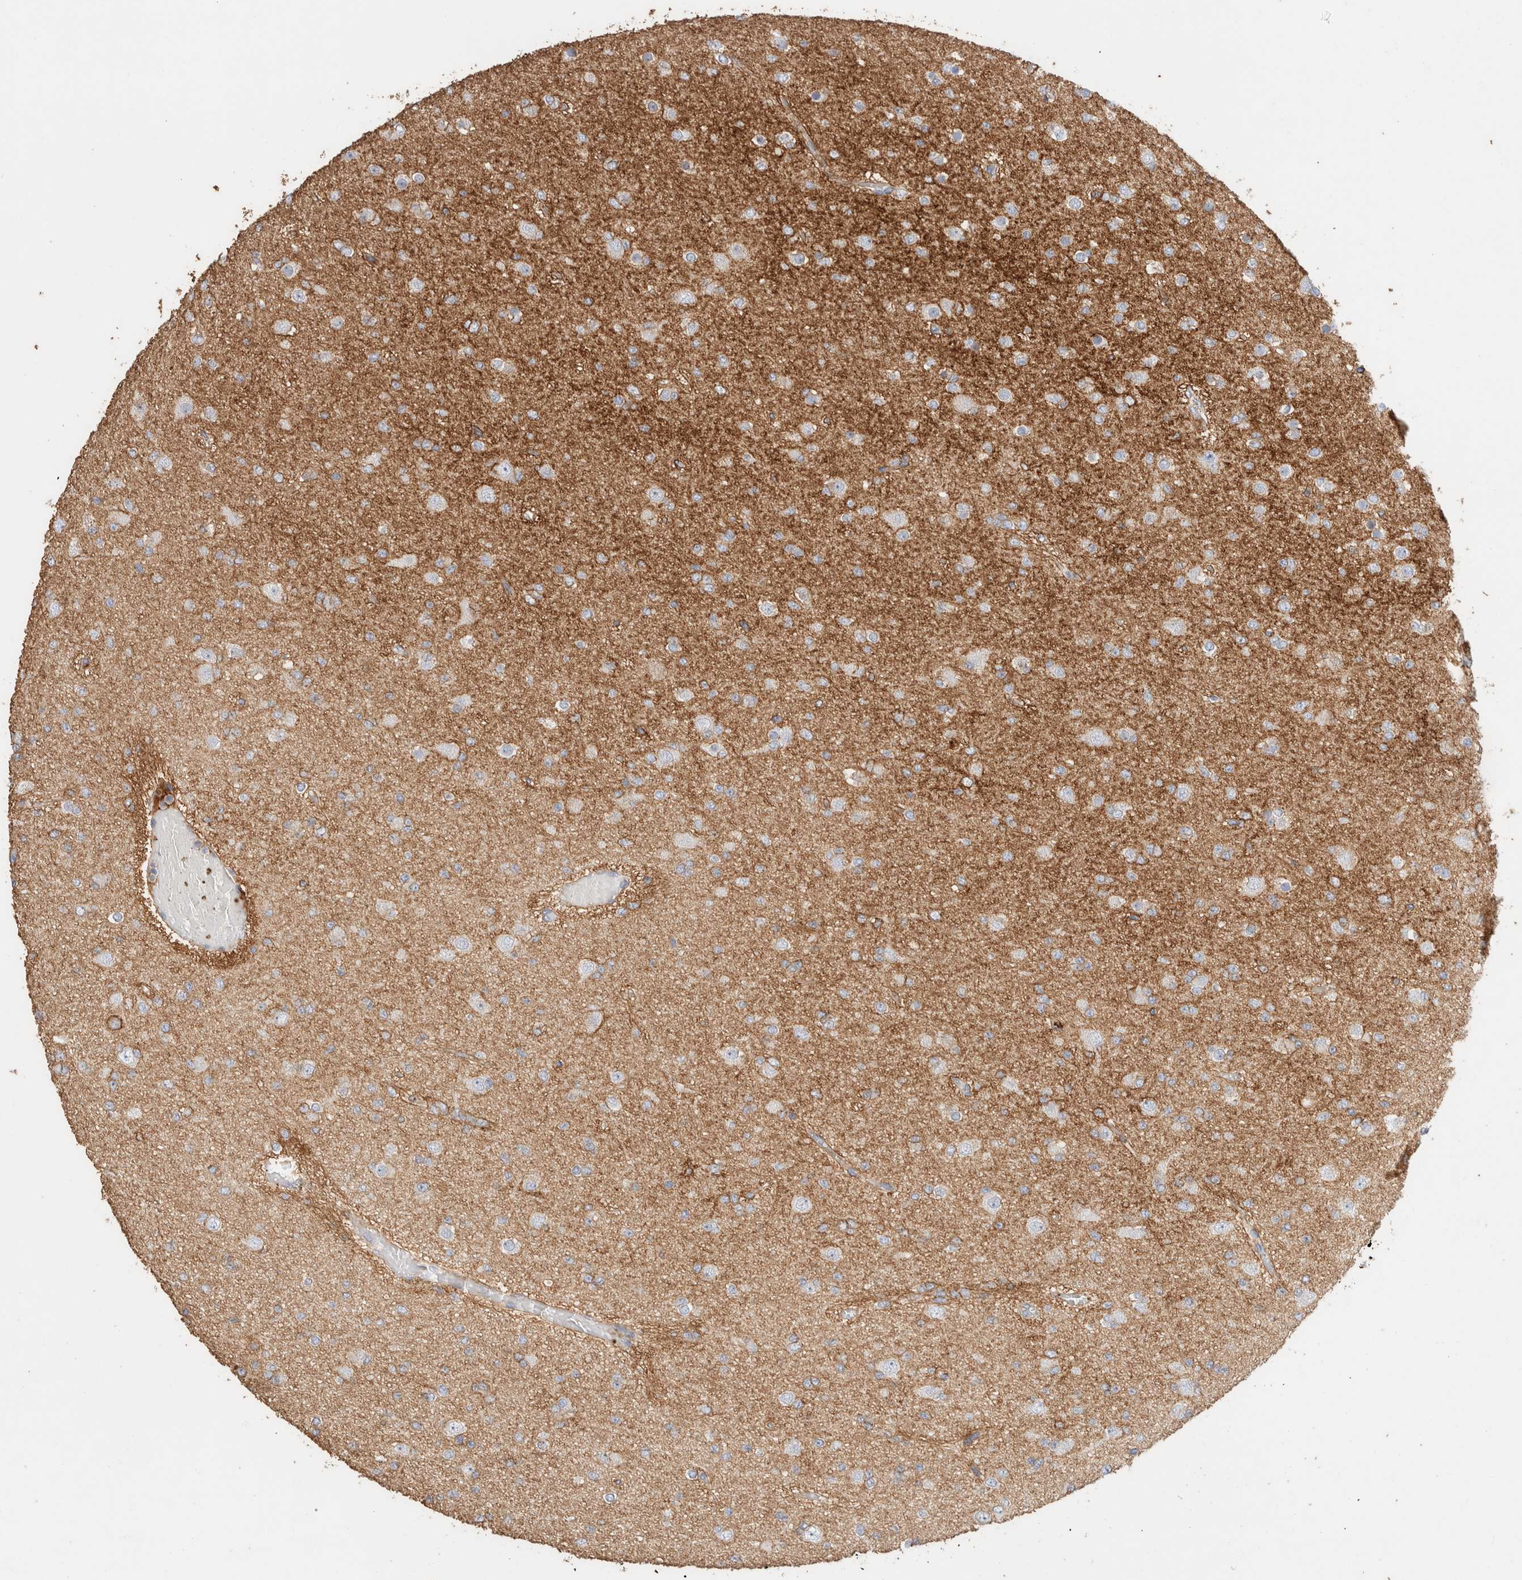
{"staining": {"intensity": "negative", "quantity": "none", "location": "none"}, "tissue": "glioma", "cell_type": "Tumor cells", "image_type": "cancer", "snomed": [{"axis": "morphology", "description": "Glioma, malignant, Low grade"}, {"axis": "topography", "description": "Brain"}], "caption": "A micrograph of malignant glioma (low-grade) stained for a protein reveals no brown staining in tumor cells.", "gene": "PROS1", "patient": {"sex": "female", "age": 22}}